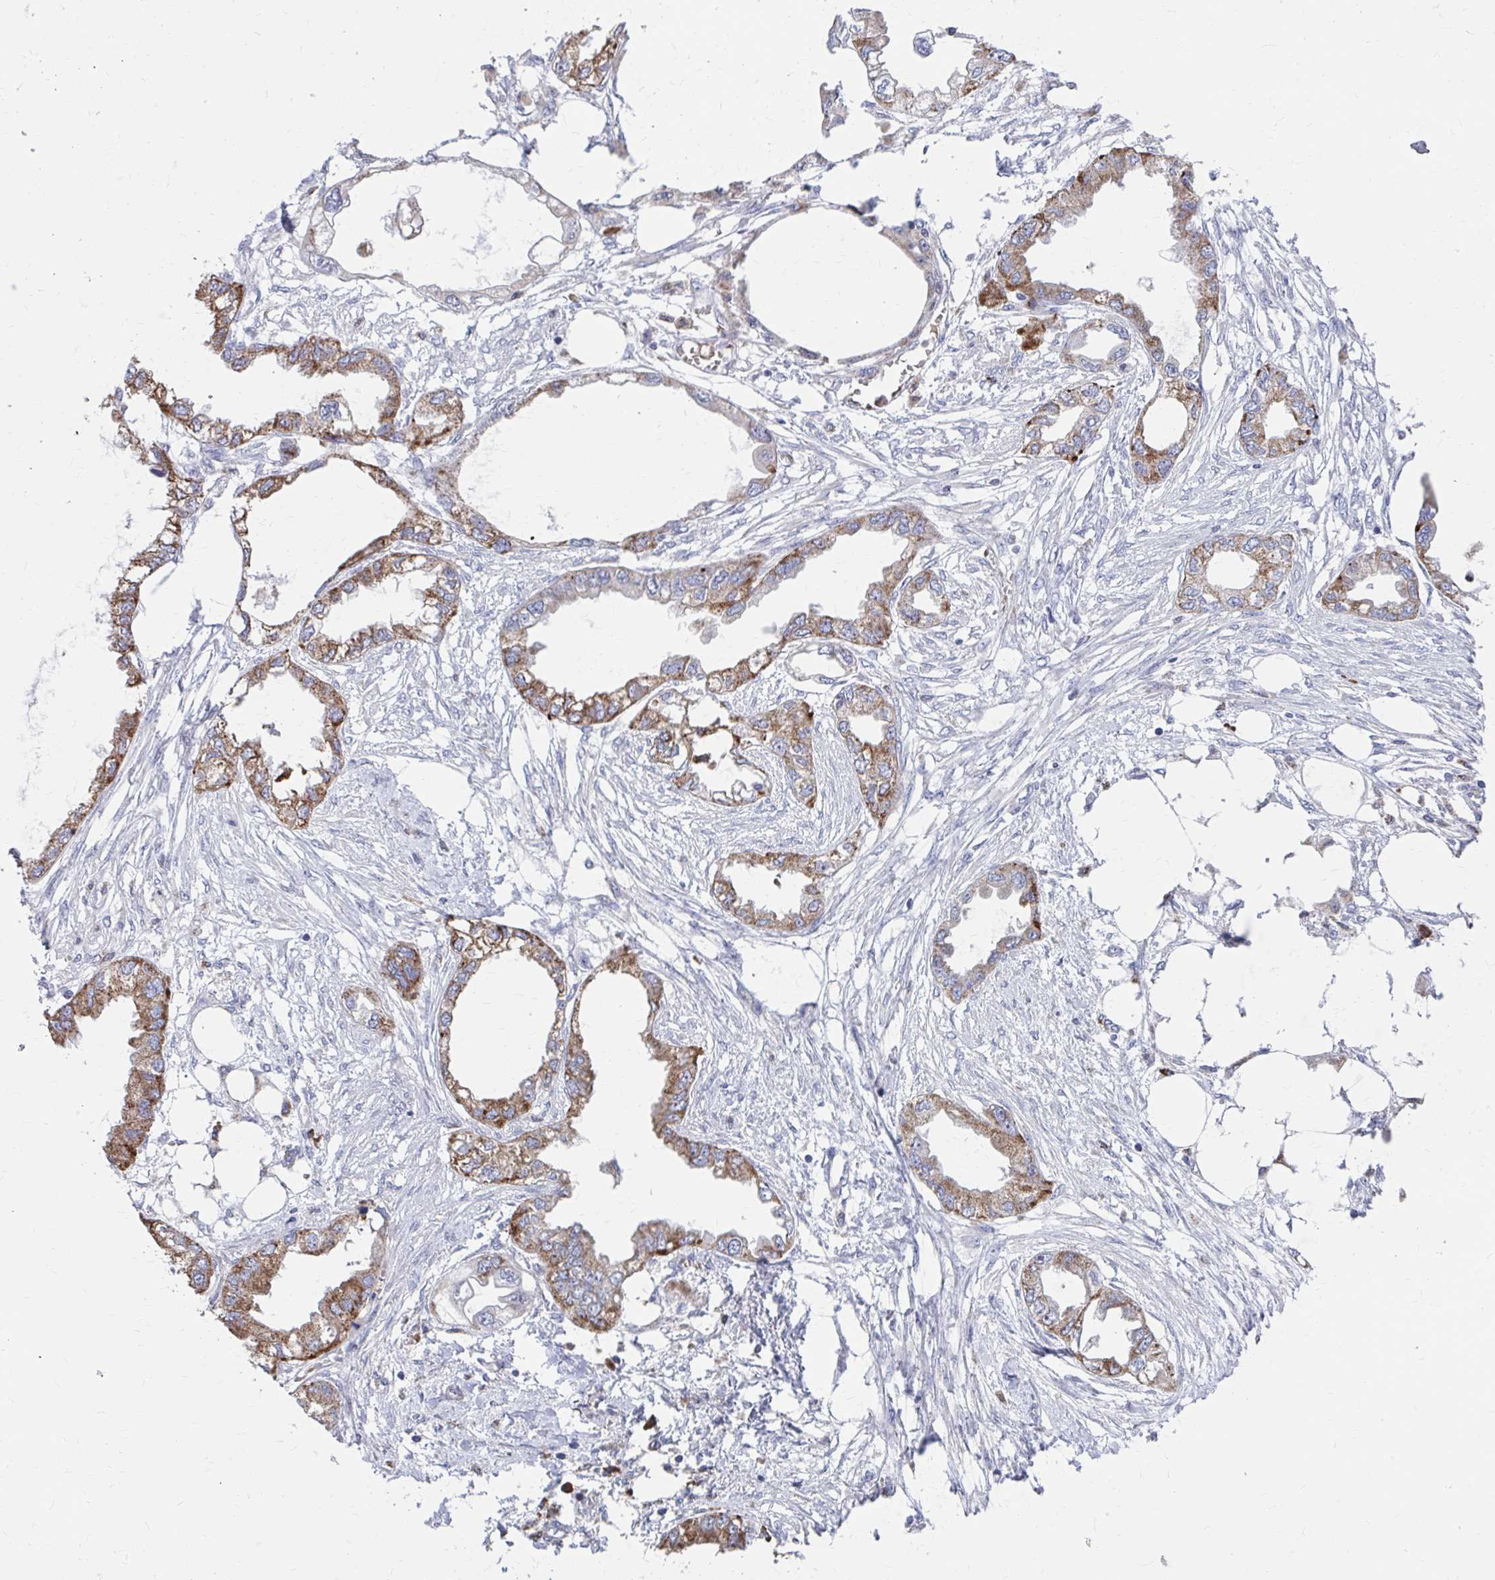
{"staining": {"intensity": "moderate", "quantity": "25%-75%", "location": "cytoplasmic/membranous"}, "tissue": "endometrial cancer", "cell_type": "Tumor cells", "image_type": "cancer", "snomed": [{"axis": "morphology", "description": "Adenocarcinoma, NOS"}, {"axis": "morphology", "description": "Adenocarcinoma, metastatic, NOS"}, {"axis": "topography", "description": "Adipose tissue"}, {"axis": "topography", "description": "Endometrium"}], "caption": "Protein staining by immunohistochemistry (IHC) exhibits moderate cytoplasmic/membranous positivity in approximately 25%-75% of tumor cells in endometrial adenocarcinoma.", "gene": "FKBP2", "patient": {"sex": "female", "age": 67}}